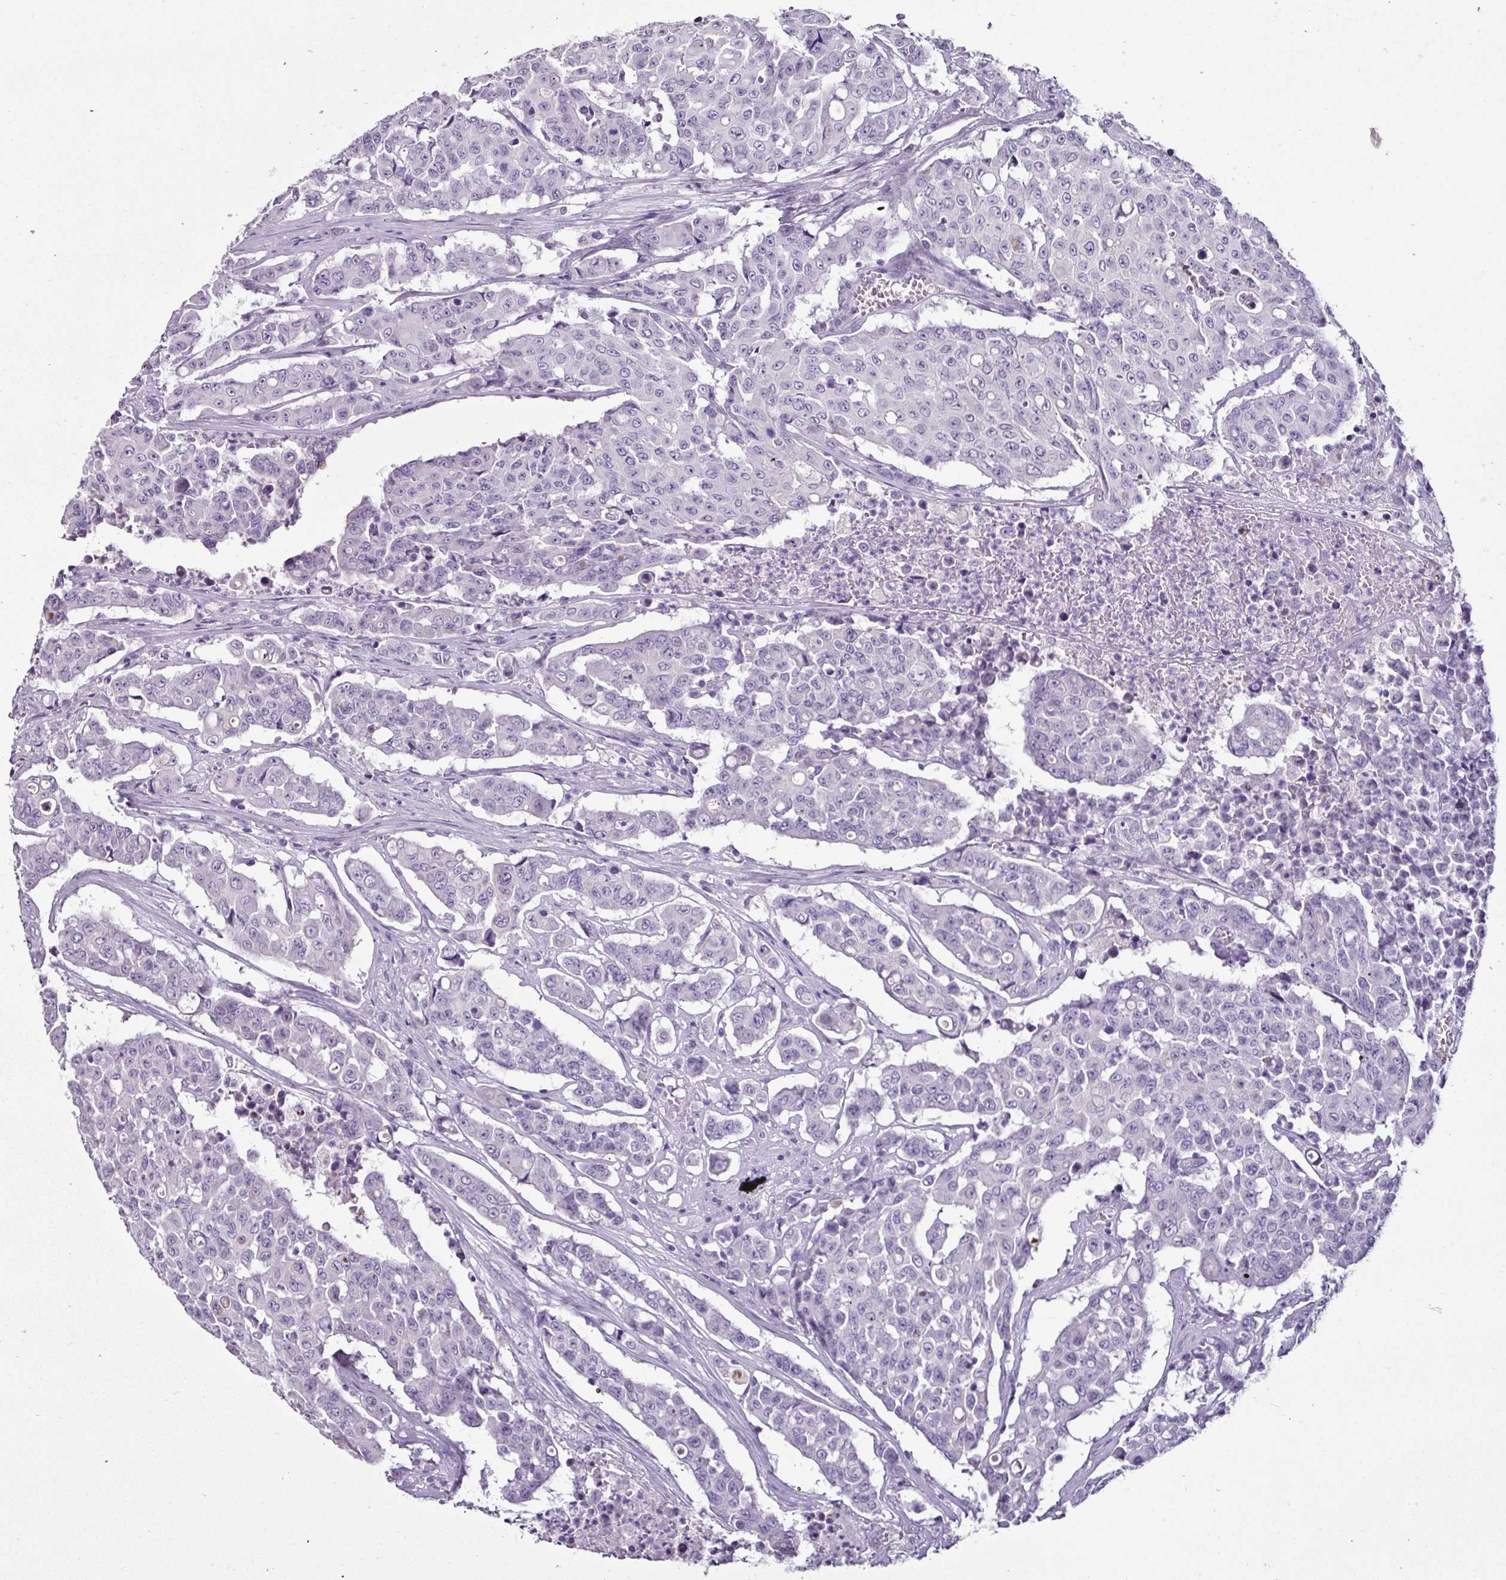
{"staining": {"intensity": "negative", "quantity": "none", "location": "none"}, "tissue": "colorectal cancer", "cell_type": "Tumor cells", "image_type": "cancer", "snomed": [{"axis": "morphology", "description": "Adenocarcinoma, NOS"}, {"axis": "topography", "description": "Colon"}], "caption": "A high-resolution photomicrograph shows immunohistochemistry (IHC) staining of colorectal adenocarcinoma, which demonstrates no significant positivity in tumor cells.", "gene": "GLP2R", "patient": {"sex": "male", "age": 51}}